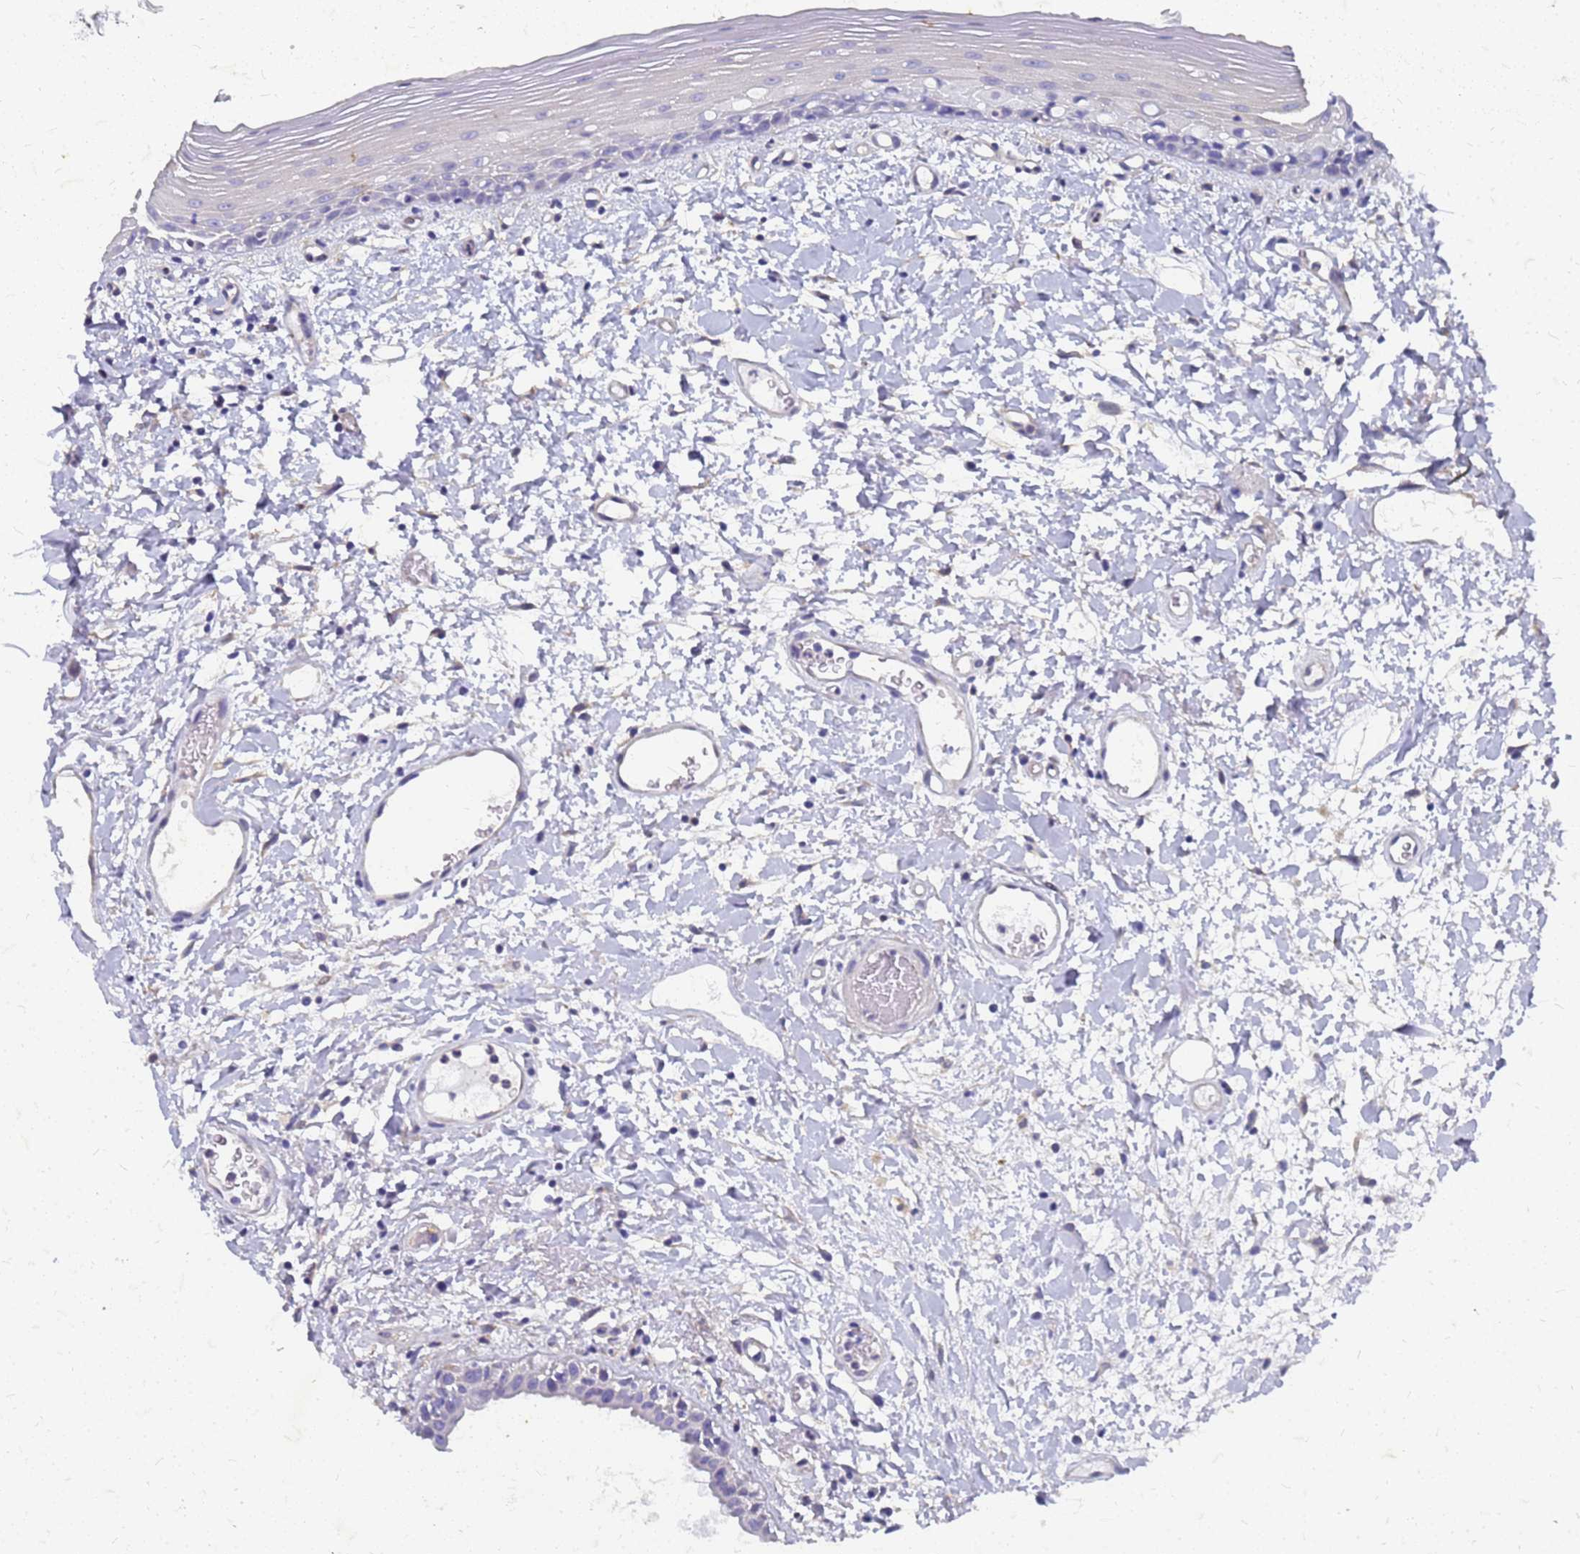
{"staining": {"intensity": "weak", "quantity": "<25%", "location": "cytoplasmic/membranous"}, "tissue": "oral mucosa", "cell_type": "Squamous epithelial cells", "image_type": "normal", "snomed": [{"axis": "morphology", "description": "Normal tissue, NOS"}, {"axis": "topography", "description": "Oral tissue"}], "caption": "Immunohistochemical staining of normal oral mucosa shows no significant expression in squamous epithelial cells. (DAB (3,3'-diaminobenzidine) immunohistochemistry (IHC) visualized using brightfield microscopy, high magnification).", "gene": "TRIM64B", "patient": {"sex": "female", "age": 76}}